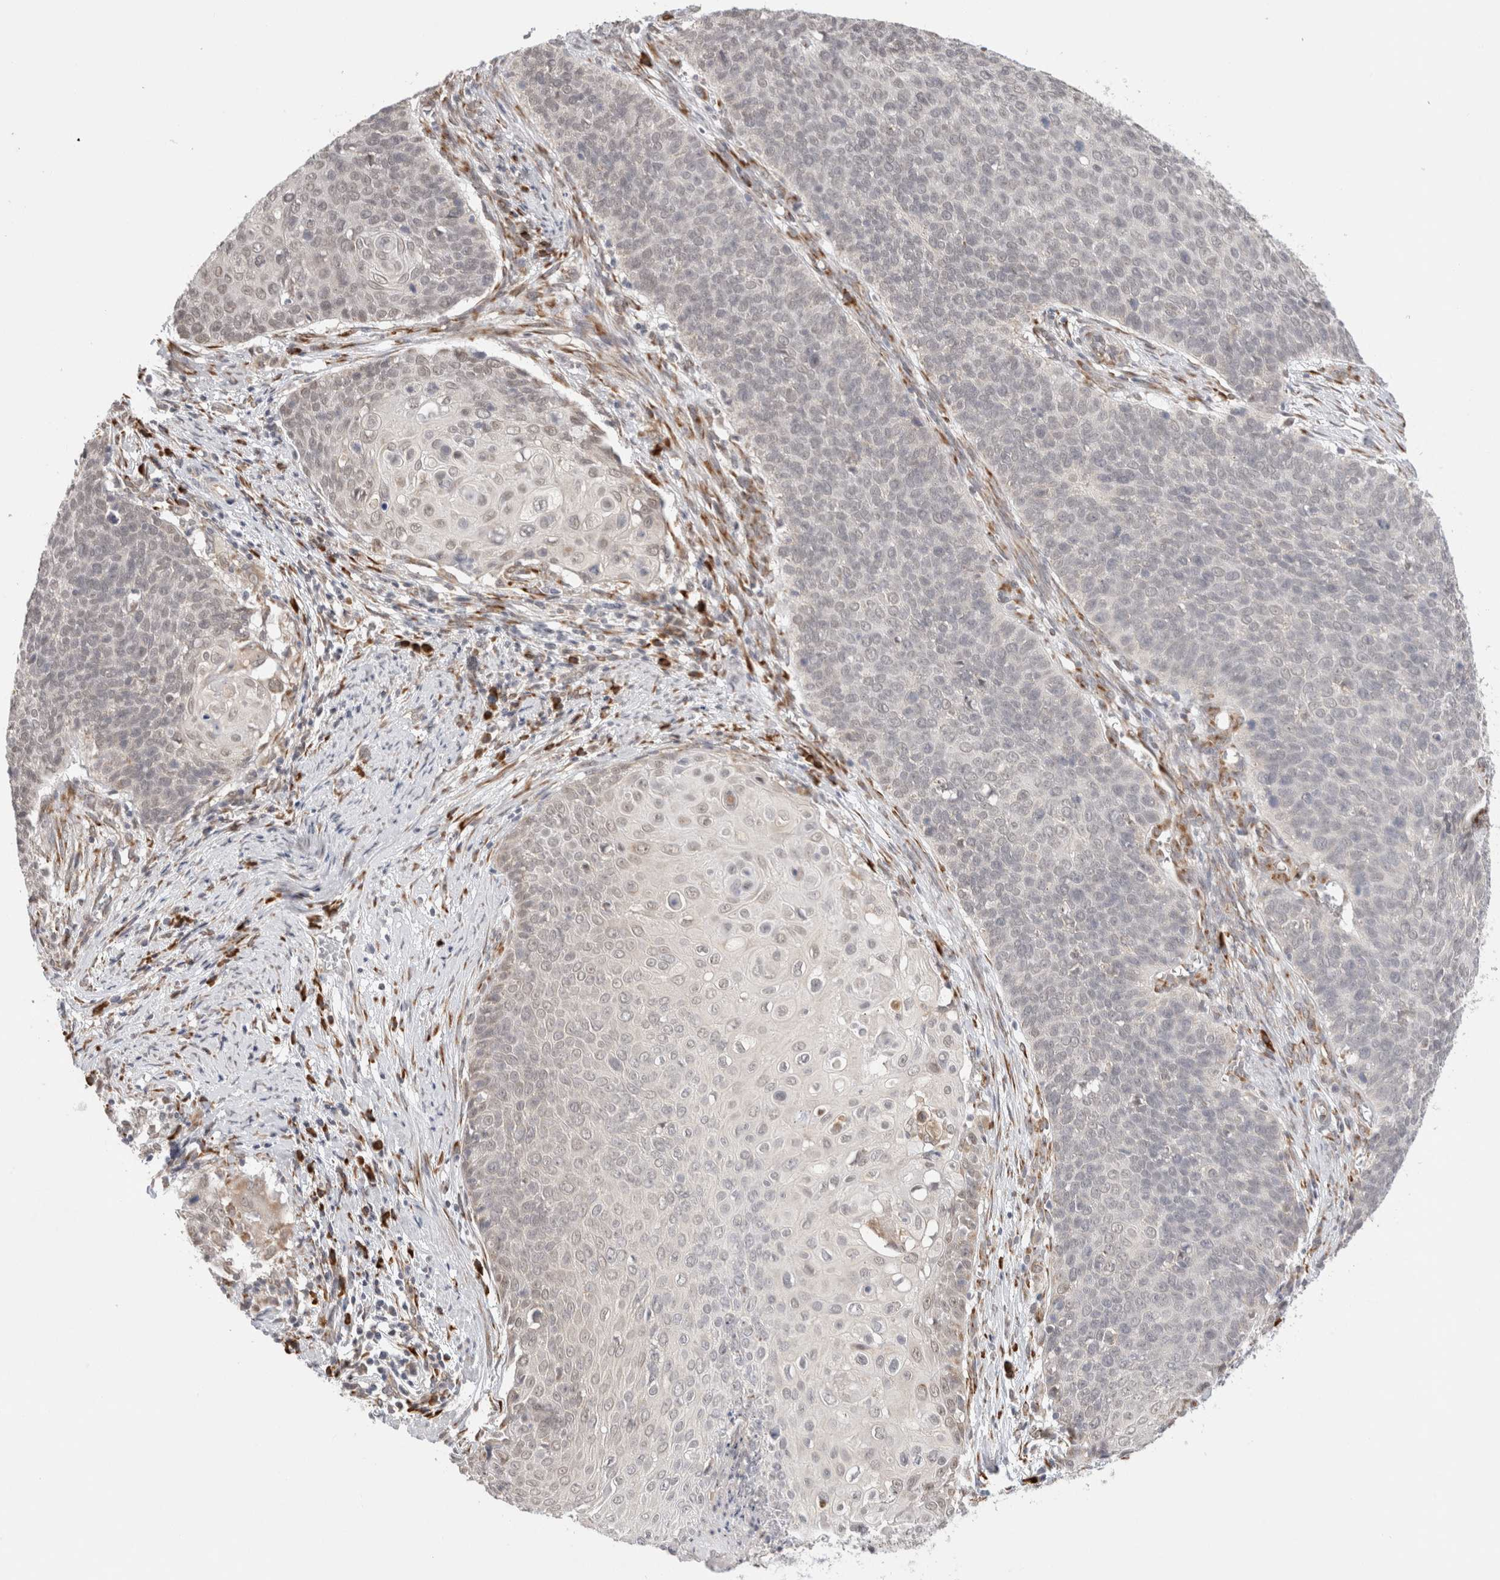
{"staining": {"intensity": "weak", "quantity": "<25%", "location": "nuclear"}, "tissue": "cervical cancer", "cell_type": "Tumor cells", "image_type": "cancer", "snomed": [{"axis": "morphology", "description": "Squamous cell carcinoma, NOS"}, {"axis": "topography", "description": "Cervix"}], "caption": "Squamous cell carcinoma (cervical) was stained to show a protein in brown. There is no significant expression in tumor cells.", "gene": "HDLBP", "patient": {"sex": "female", "age": 39}}